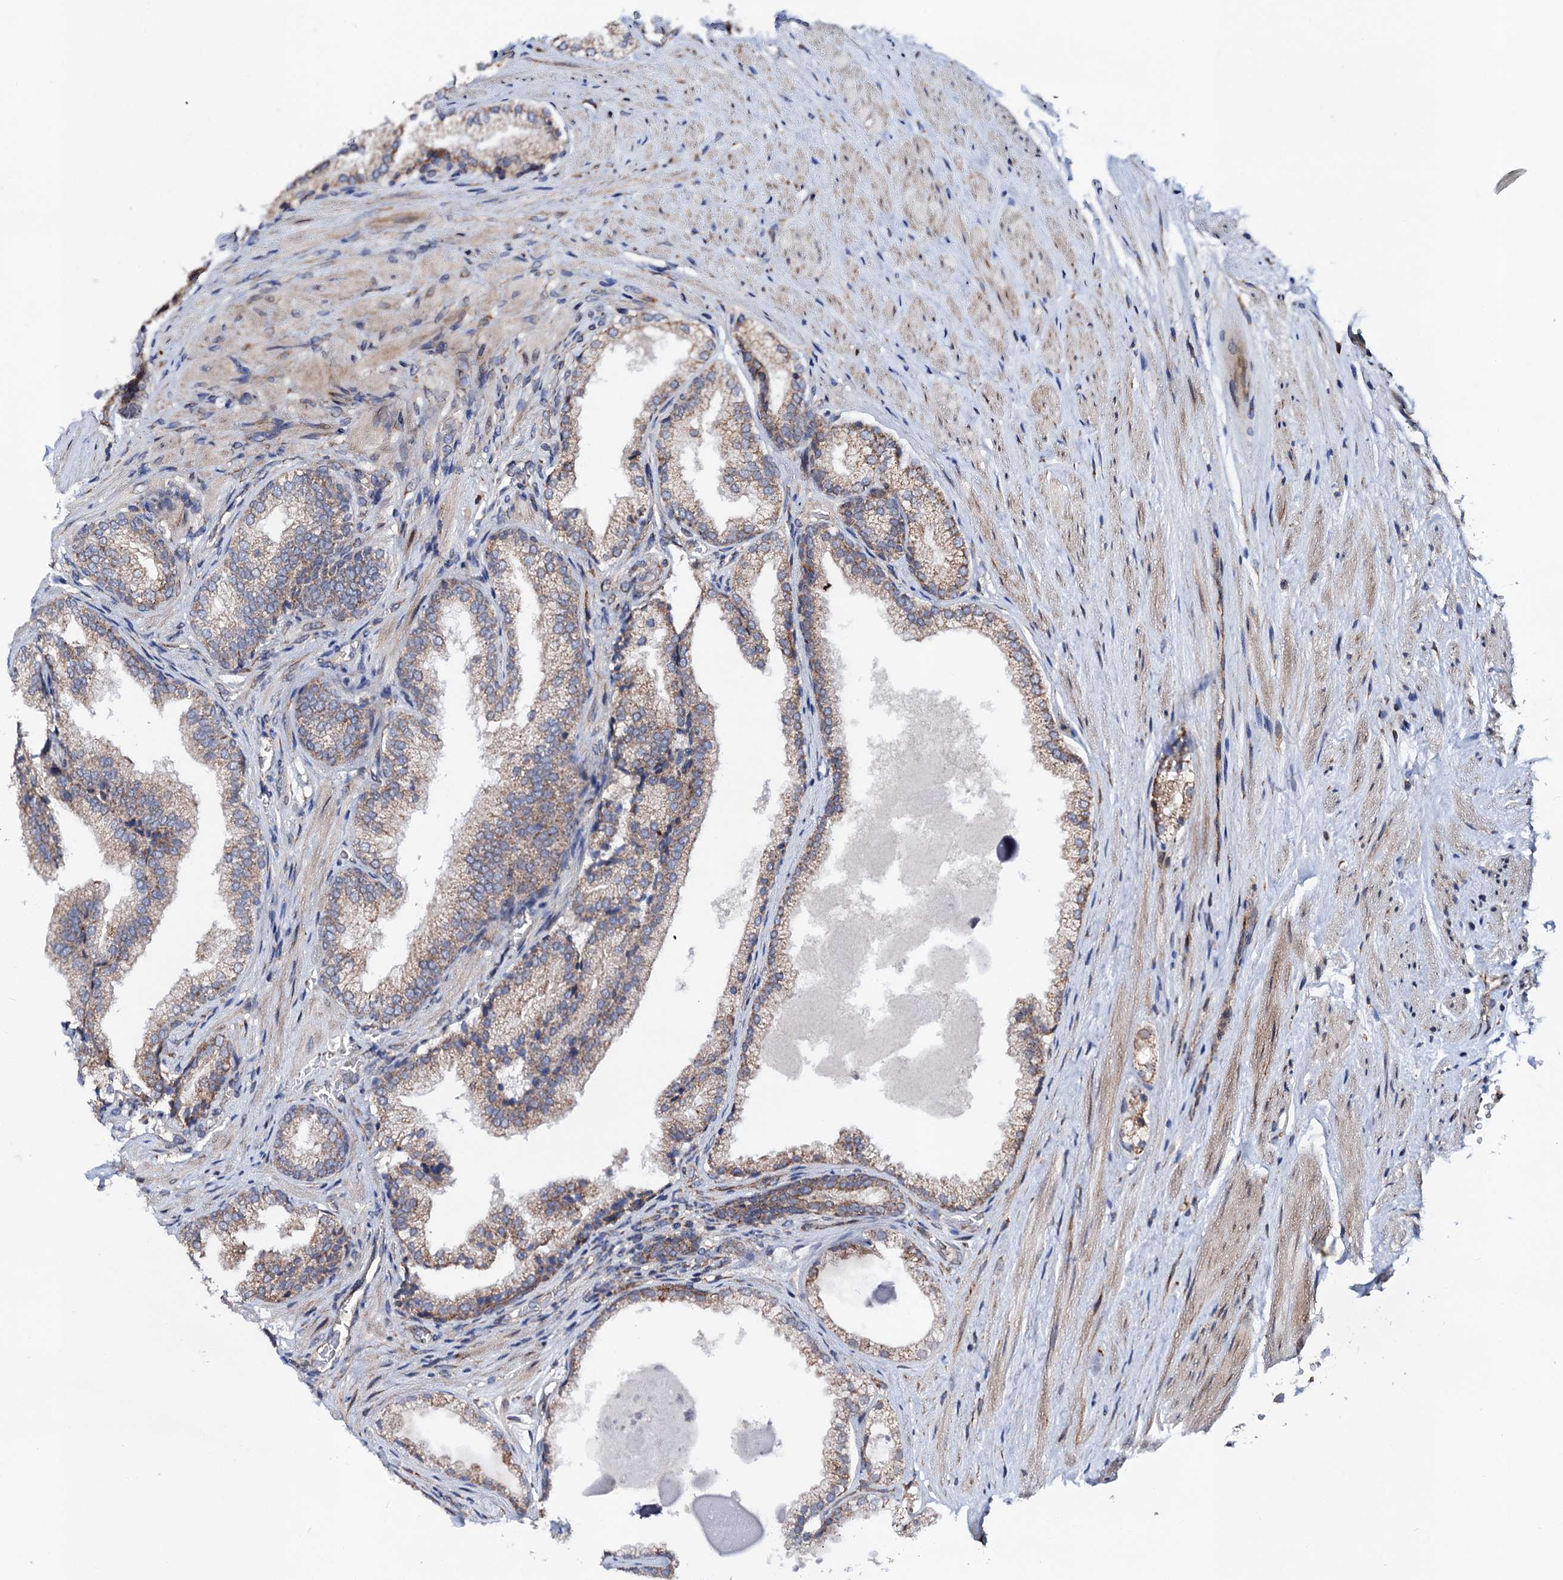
{"staining": {"intensity": "weak", "quantity": "25%-75%", "location": "cytoplasmic/membranous"}, "tissue": "prostate", "cell_type": "Glandular cells", "image_type": "normal", "snomed": [{"axis": "morphology", "description": "Normal tissue, NOS"}, {"axis": "topography", "description": "Prostate"}], "caption": "Protein expression analysis of benign prostate shows weak cytoplasmic/membranous positivity in approximately 25%-75% of glandular cells. The staining was performed using DAB to visualize the protein expression in brown, while the nuclei were stained in blue with hematoxylin (Magnification: 20x).", "gene": "UBE3C", "patient": {"sex": "male", "age": 76}}